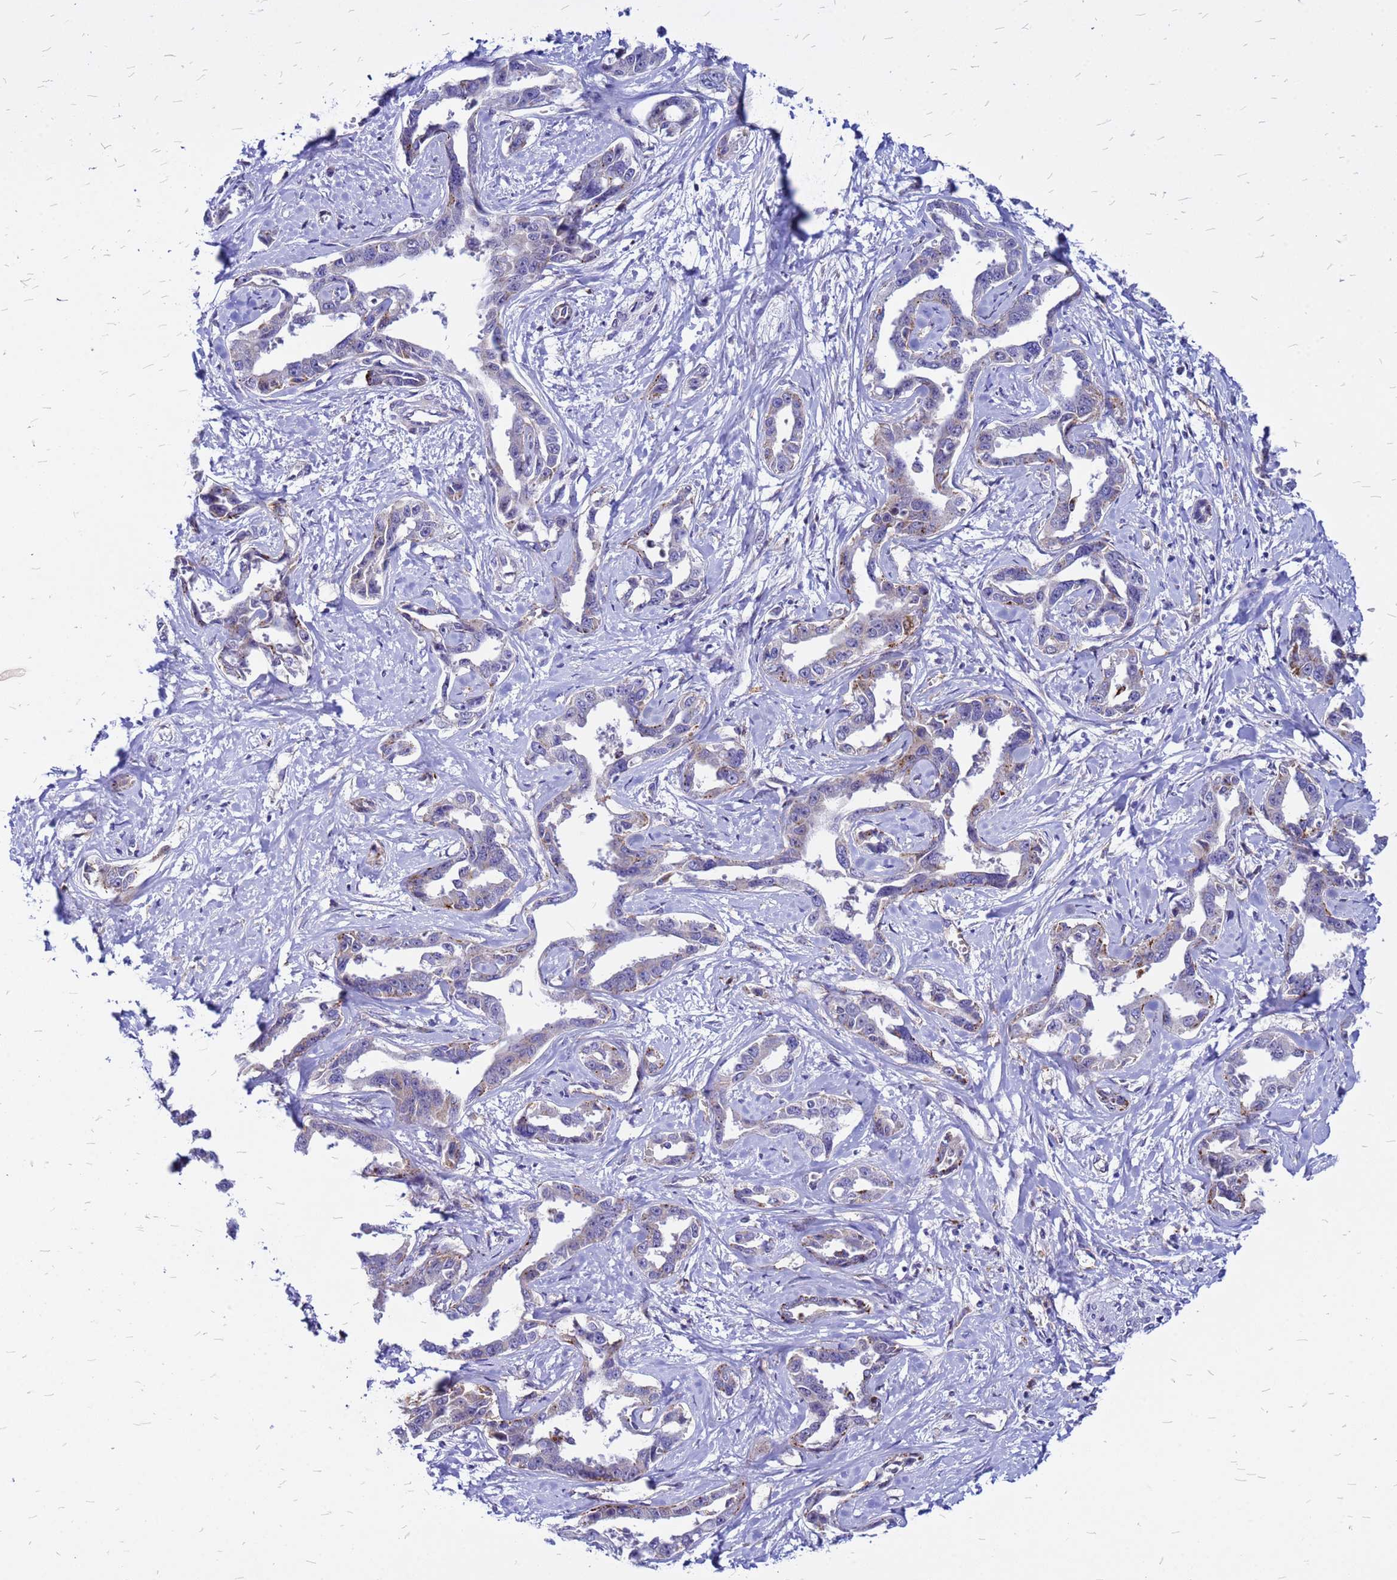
{"staining": {"intensity": "weak", "quantity": "<25%", "location": "cytoplasmic/membranous"}, "tissue": "liver cancer", "cell_type": "Tumor cells", "image_type": "cancer", "snomed": [{"axis": "morphology", "description": "Cholangiocarcinoma"}, {"axis": "topography", "description": "Liver"}], "caption": "Liver cancer (cholangiocarcinoma) was stained to show a protein in brown. There is no significant staining in tumor cells.", "gene": "NOSTRIN", "patient": {"sex": "male", "age": 59}}